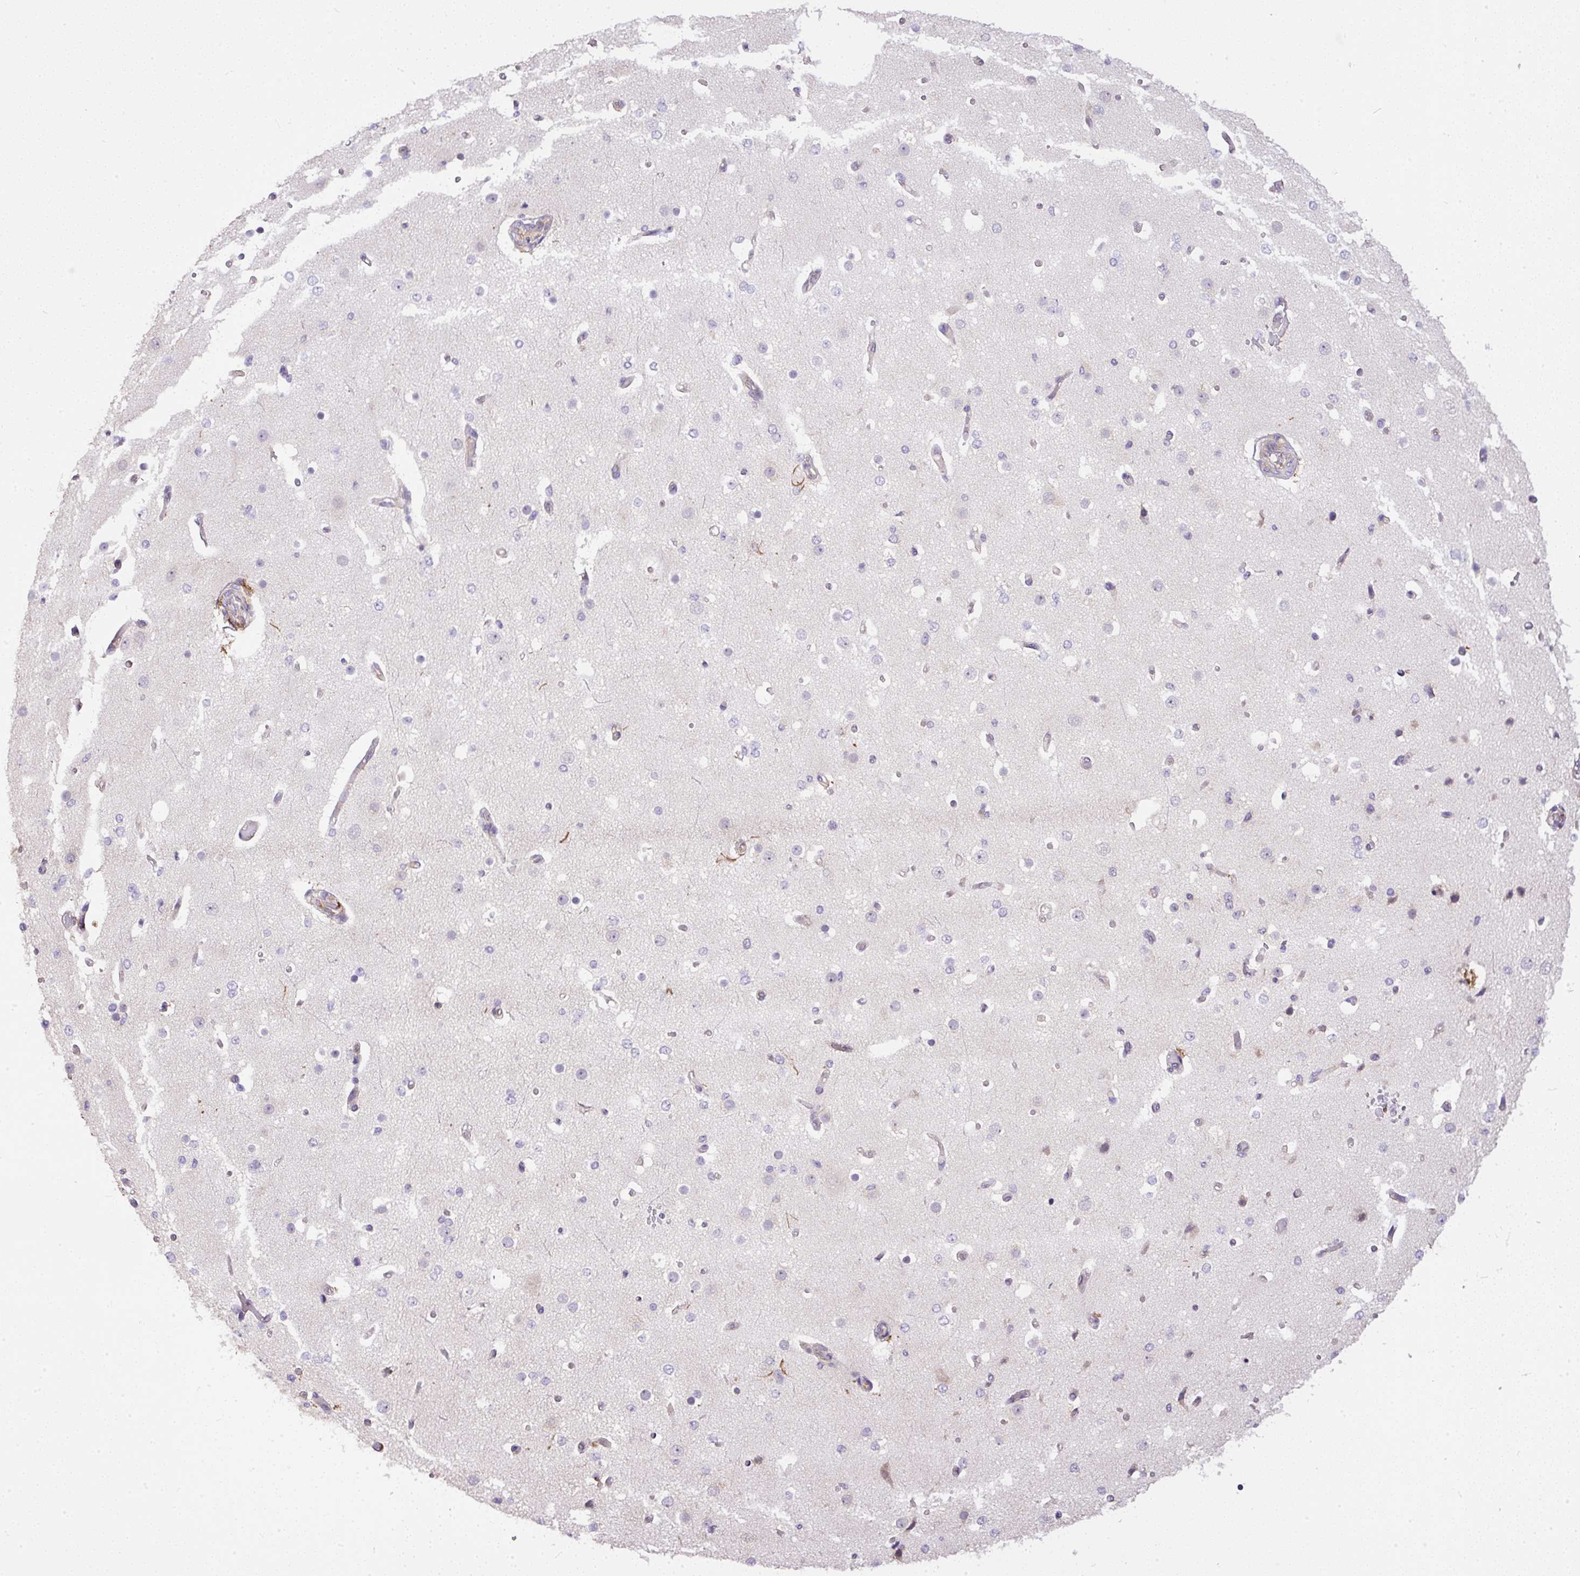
{"staining": {"intensity": "negative", "quantity": "none", "location": "none"}, "tissue": "cerebral cortex", "cell_type": "Endothelial cells", "image_type": "normal", "snomed": [{"axis": "morphology", "description": "Normal tissue, NOS"}, {"axis": "morphology", "description": "Inflammation, NOS"}, {"axis": "topography", "description": "Cerebral cortex"}], "caption": "Immunohistochemical staining of unremarkable cerebral cortex demonstrates no significant expression in endothelial cells. The staining is performed using DAB brown chromogen with nuclei counter-stained in using hematoxylin.", "gene": "DAPK1", "patient": {"sex": "male", "age": 6}}